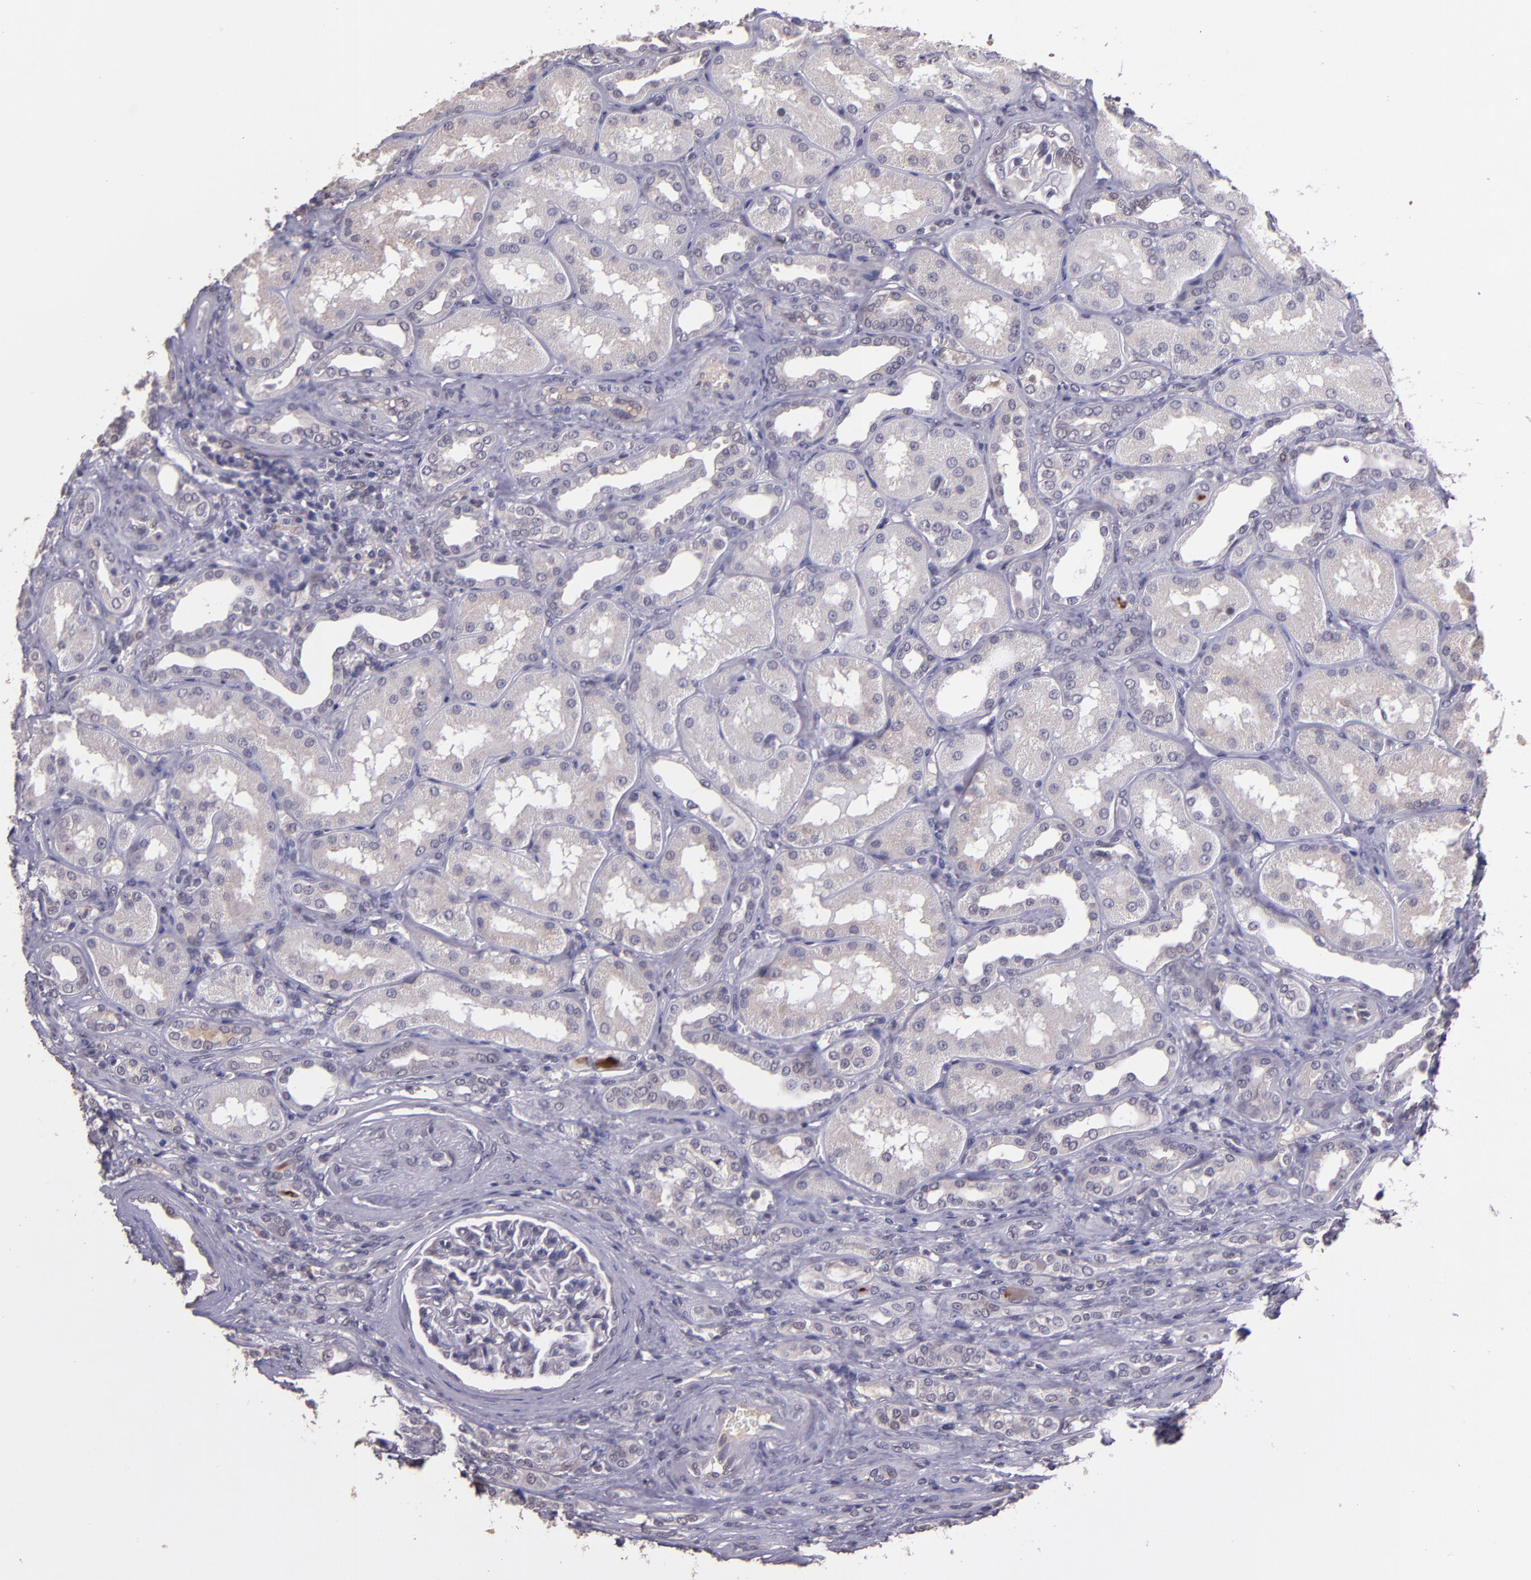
{"staining": {"intensity": "weak", "quantity": "<25%", "location": "cytoplasmic/membranous"}, "tissue": "renal cancer", "cell_type": "Tumor cells", "image_type": "cancer", "snomed": [{"axis": "morphology", "description": "Adenocarcinoma, NOS"}, {"axis": "topography", "description": "Kidney"}], "caption": "Immunohistochemical staining of renal adenocarcinoma displays no significant expression in tumor cells.", "gene": "TAF7L", "patient": {"sex": "male", "age": 46}}